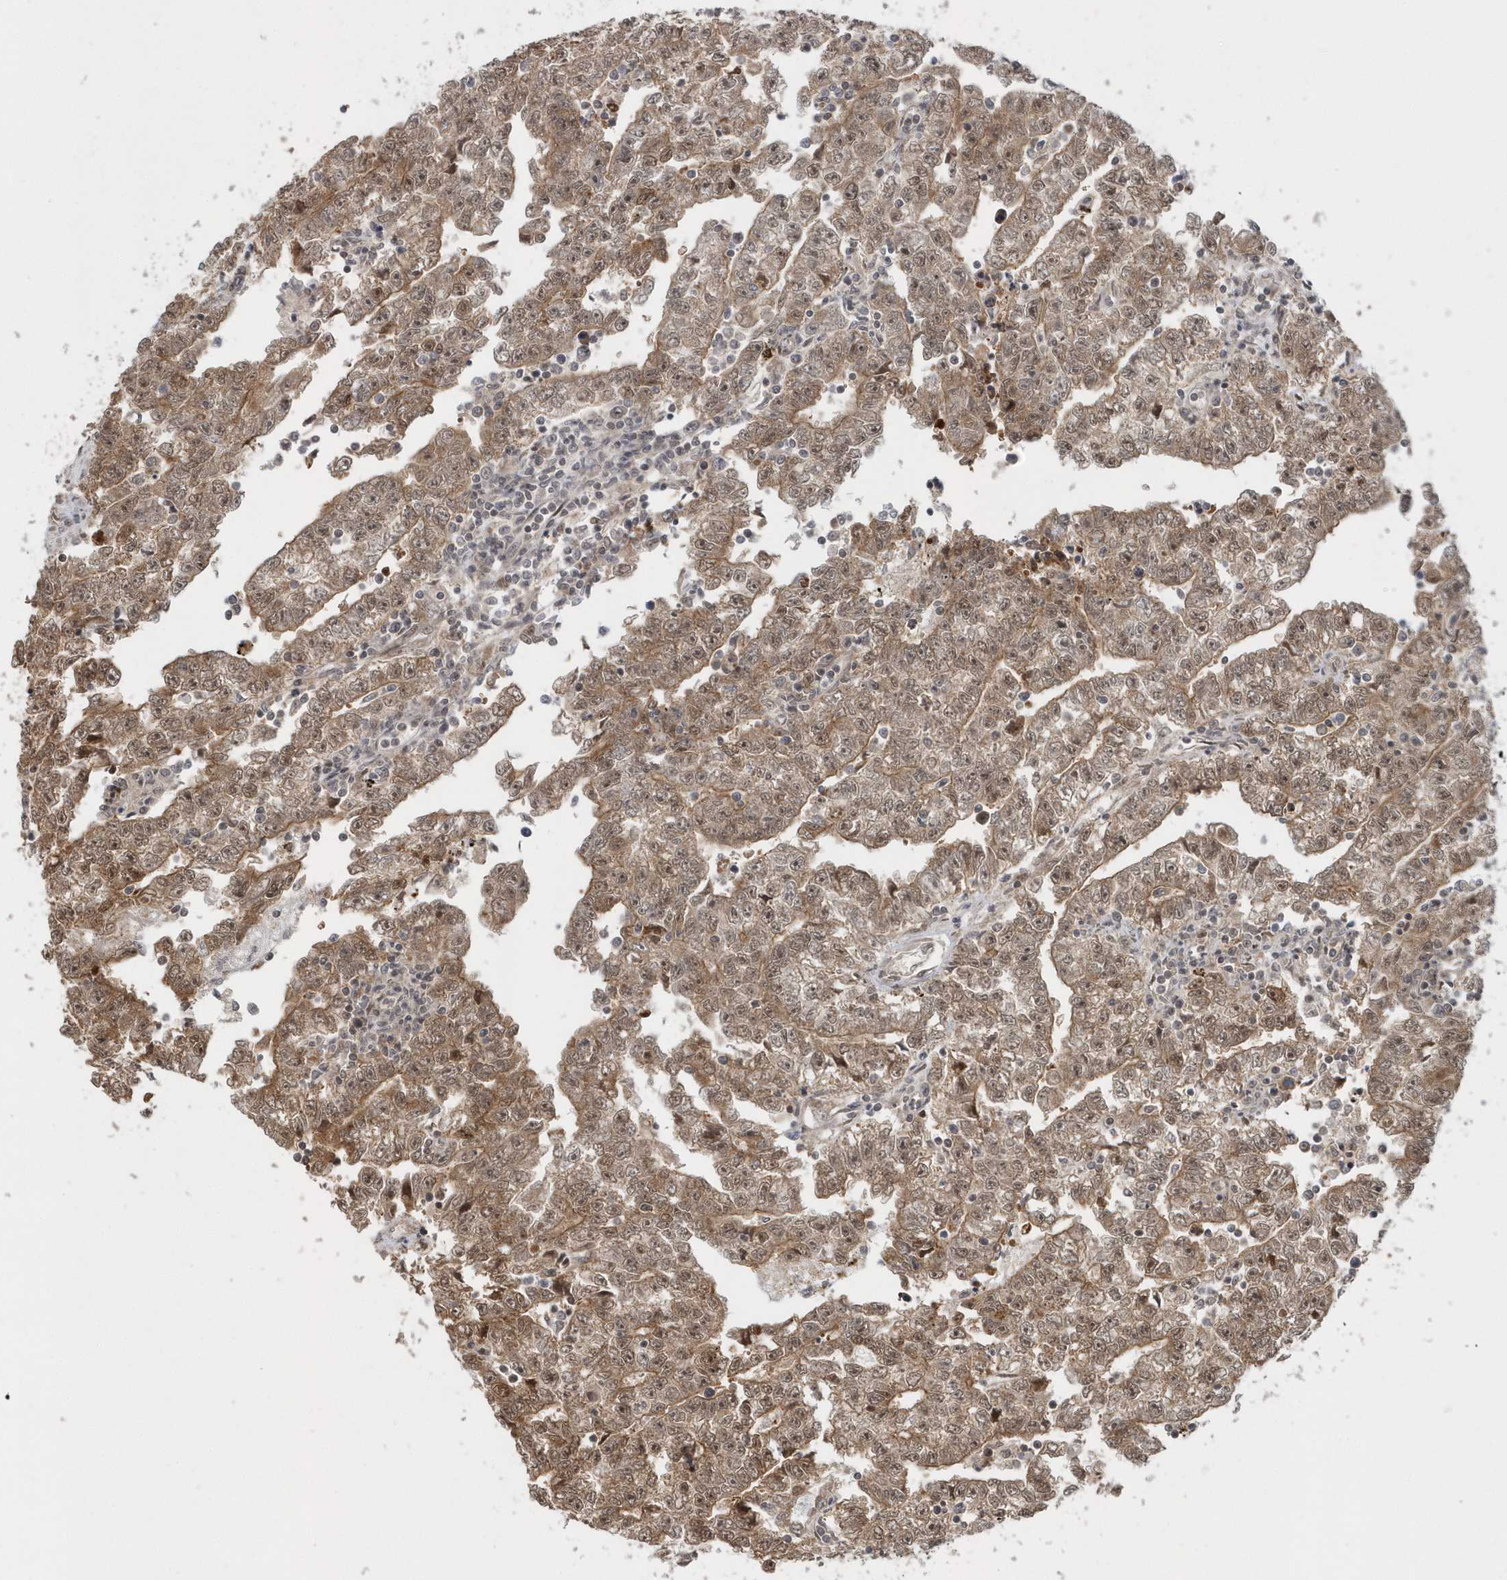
{"staining": {"intensity": "moderate", "quantity": ">75%", "location": "cytoplasmic/membranous,nuclear"}, "tissue": "testis cancer", "cell_type": "Tumor cells", "image_type": "cancer", "snomed": [{"axis": "morphology", "description": "Carcinoma, Embryonal, NOS"}, {"axis": "topography", "description": "Testis"}], "caption": "Brown immunohistochemical staining in embryonal carcinoma (testis) reveals moderate cytoplasmic/membranous and nuclear staining in approximately >75% of tumor cells. (IHC, brightfield microscopy, high magnification).", "gene": "SEPHS1", "patient": {"sex": "male", "age": 25}}